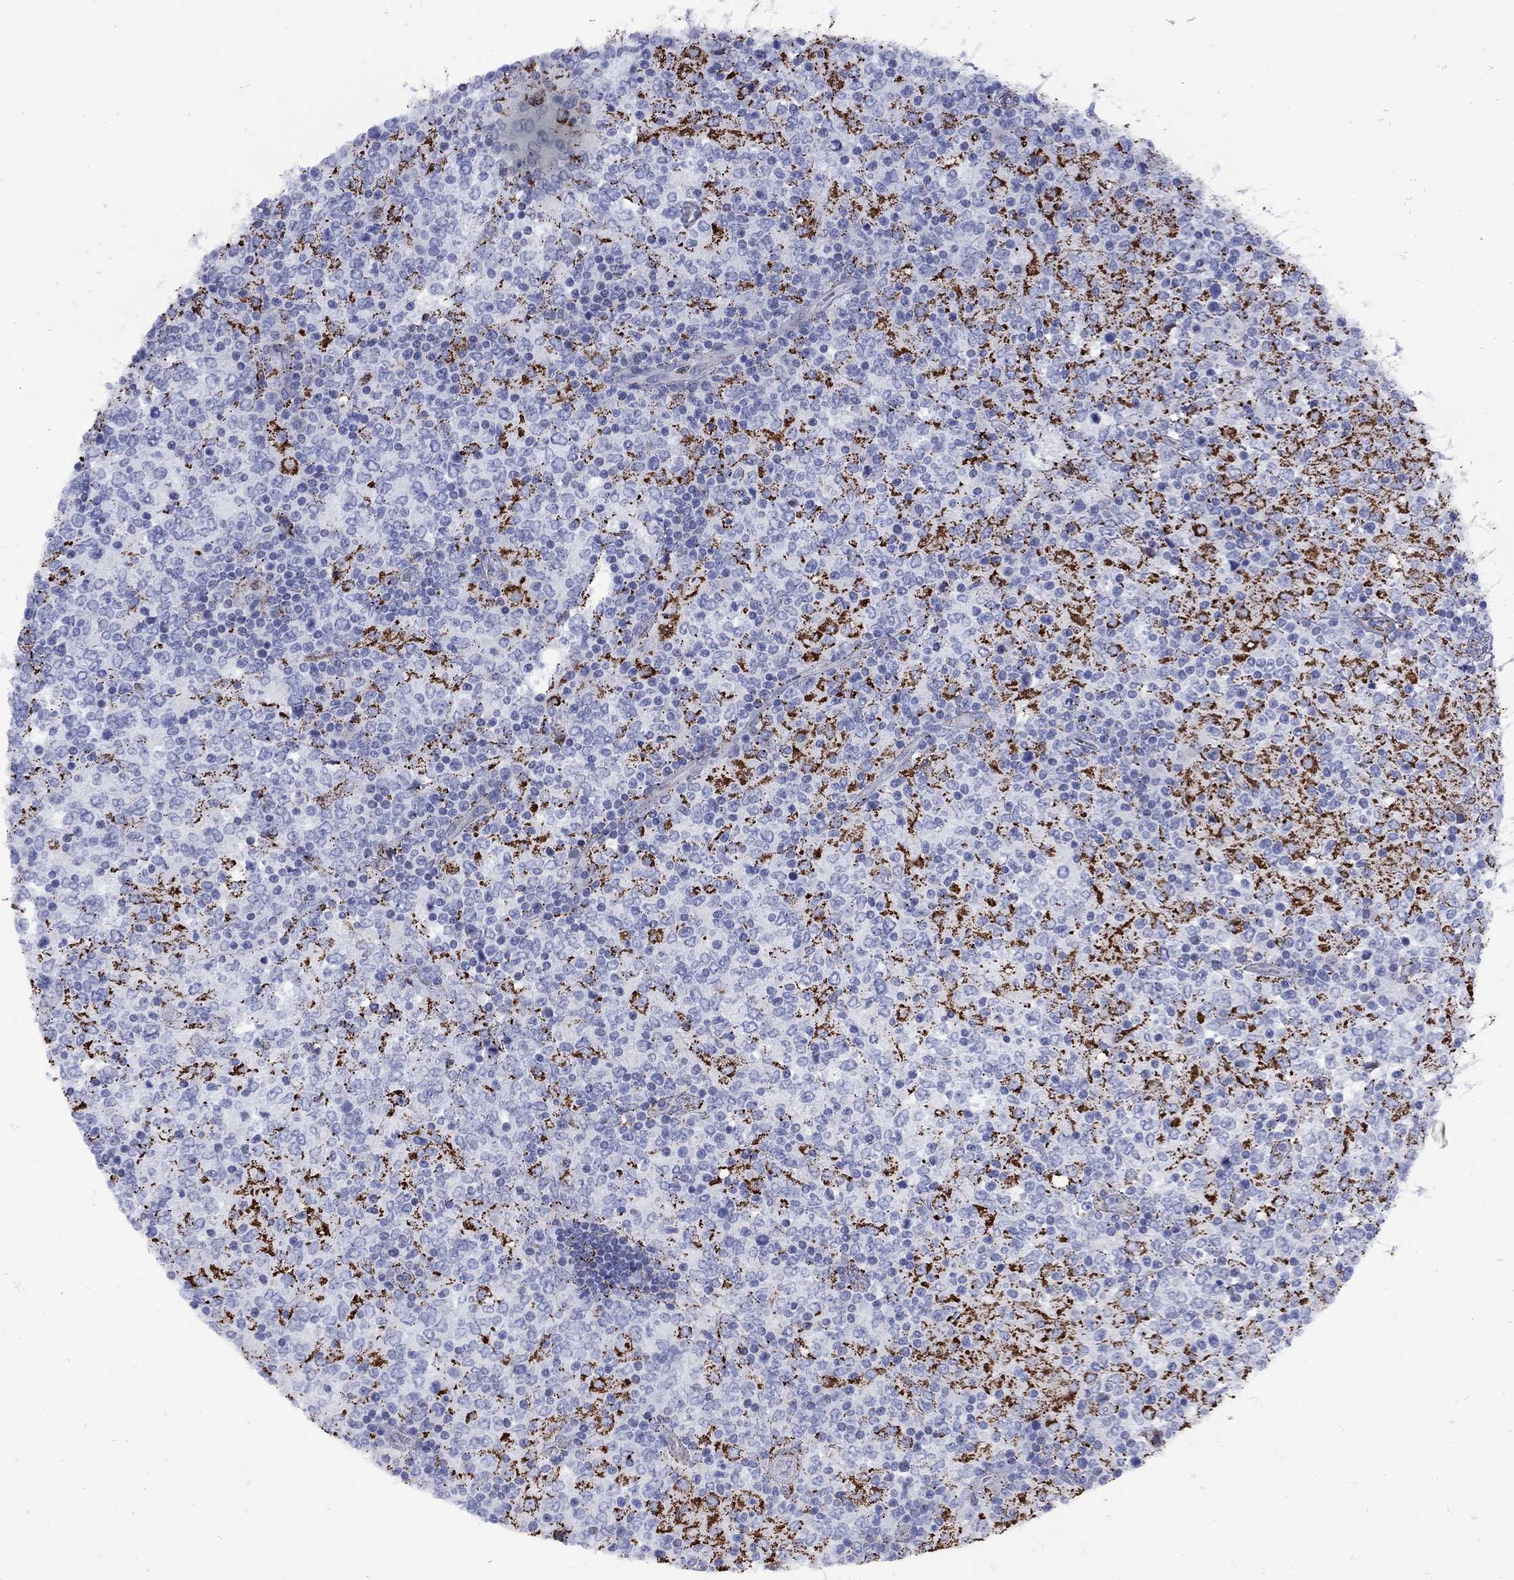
{"staining": {"intensity": "strong", "quantity": "25%-75%", "location": "cytoplasmic/membranous"}, "tissue": "lymphoma", "cell_type": "Tumor cells", "image_type": "cancer", "snomed": [{"axis": "morphology", "description": "Malignant lymphoma, non-Hodgkin's type, High grade"}, {"axis": "topography", "description": "Lymph node"}], "caption": "IHC of lymphoma demonstrates high levels of strong cytoplasmic/membranous positivity in approximately 25%-75% of tumor cells. Nuclei are stained in blue.", "gene": "SESTD1", "patient": {"sex": "female", "age": 84}}